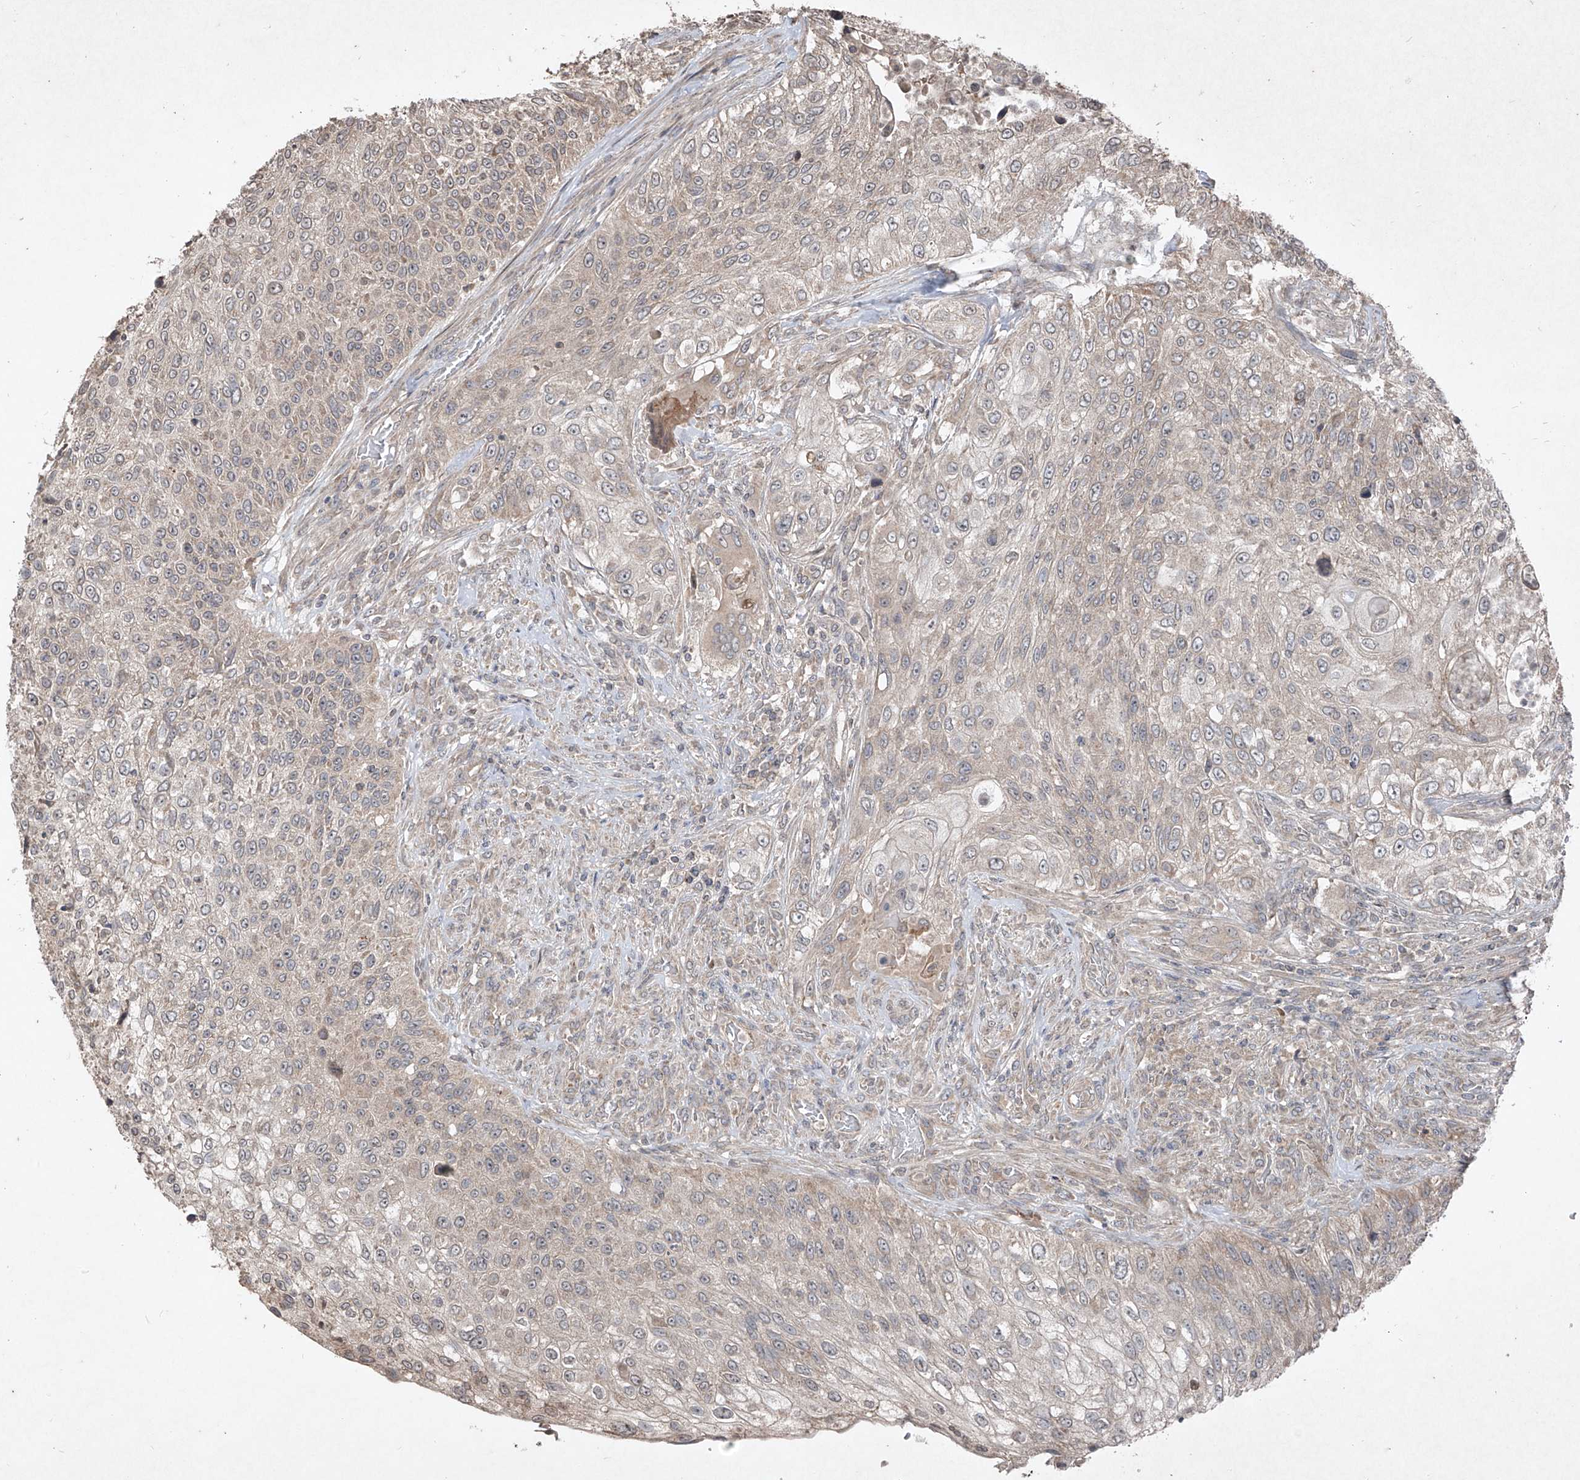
{"staining": {"intensity": "weak", "quantity": "25%-75%", "location": "cytoplasmic/membranous"}, "tissue": "urothelial cancer", "cell_type": "Tumor cells", "image_type": "cancer", "snomed": [{"axis": "morphology", "description": "Urothelial carcinoma, High grade"}, {"axis": "topography", "description": "Urinary bladder"}], "caption": "A histopathology image of urothelial carcinoma (high-grade) stained for a protein demonstrates weak cytoplasmic/membranous brown staining in tumor cells.", "gene": "ABCD3", "patient": {"sex": "female", "age": 60}}